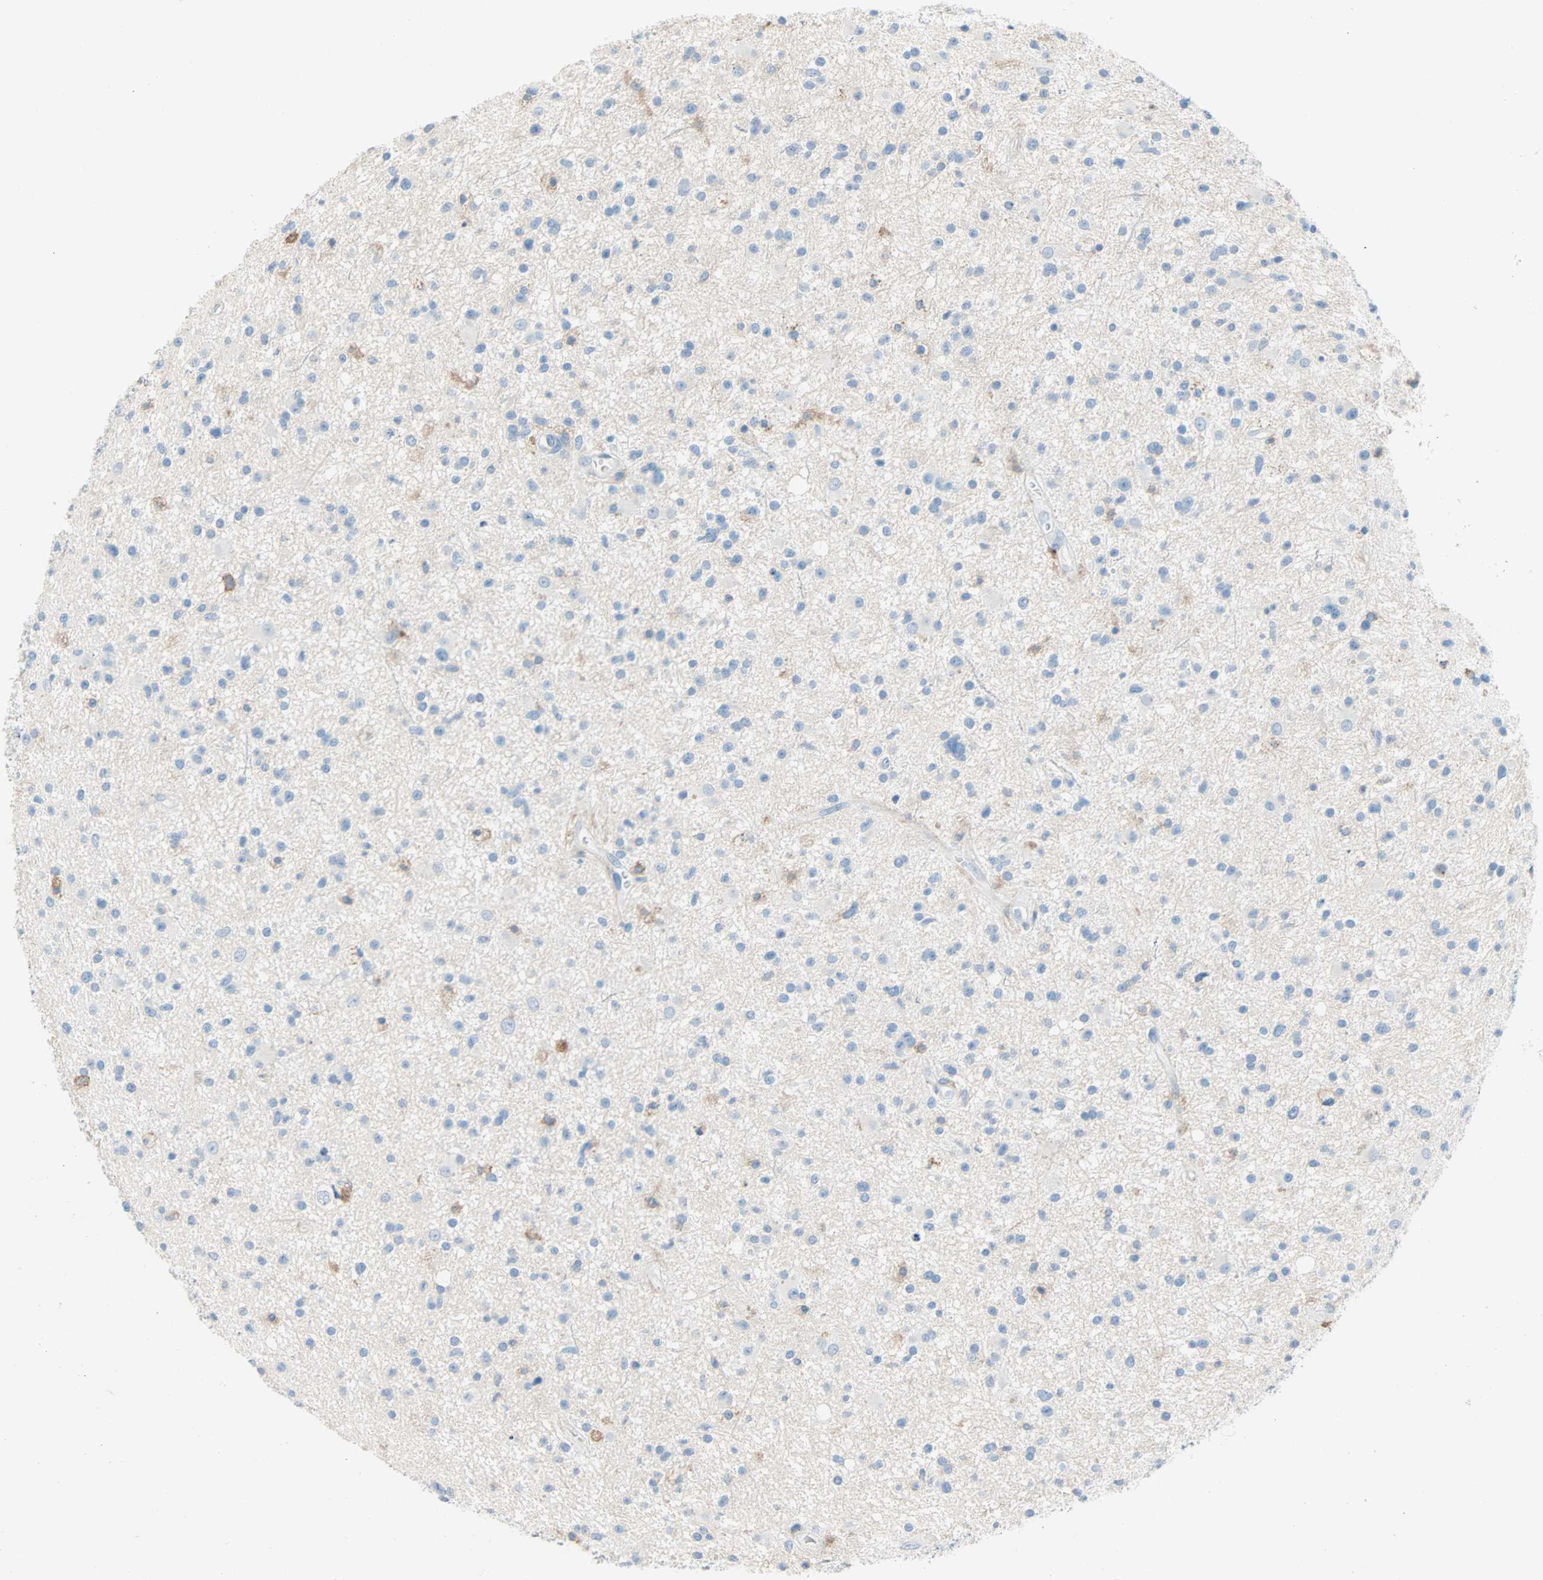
{"staining": {"intensity": "weak", "quantity": "<25%", "location": "cytoplasmic/membranous"}, "tissue": "glioma", "cell_type": "Tumor cells", "image_type": "cancer", "snomed": [{"axis": "morphology", "description": "Glioma, malignant, High grade"}, {"axis": "topography", "description": "Brain"}], "caption": "Image shows no significant protein staining in tumor cells of glioma. Nuclei are stained in blue.", "gene": "CLEC4A", "patient": {"sex": "male", "age": 33}}